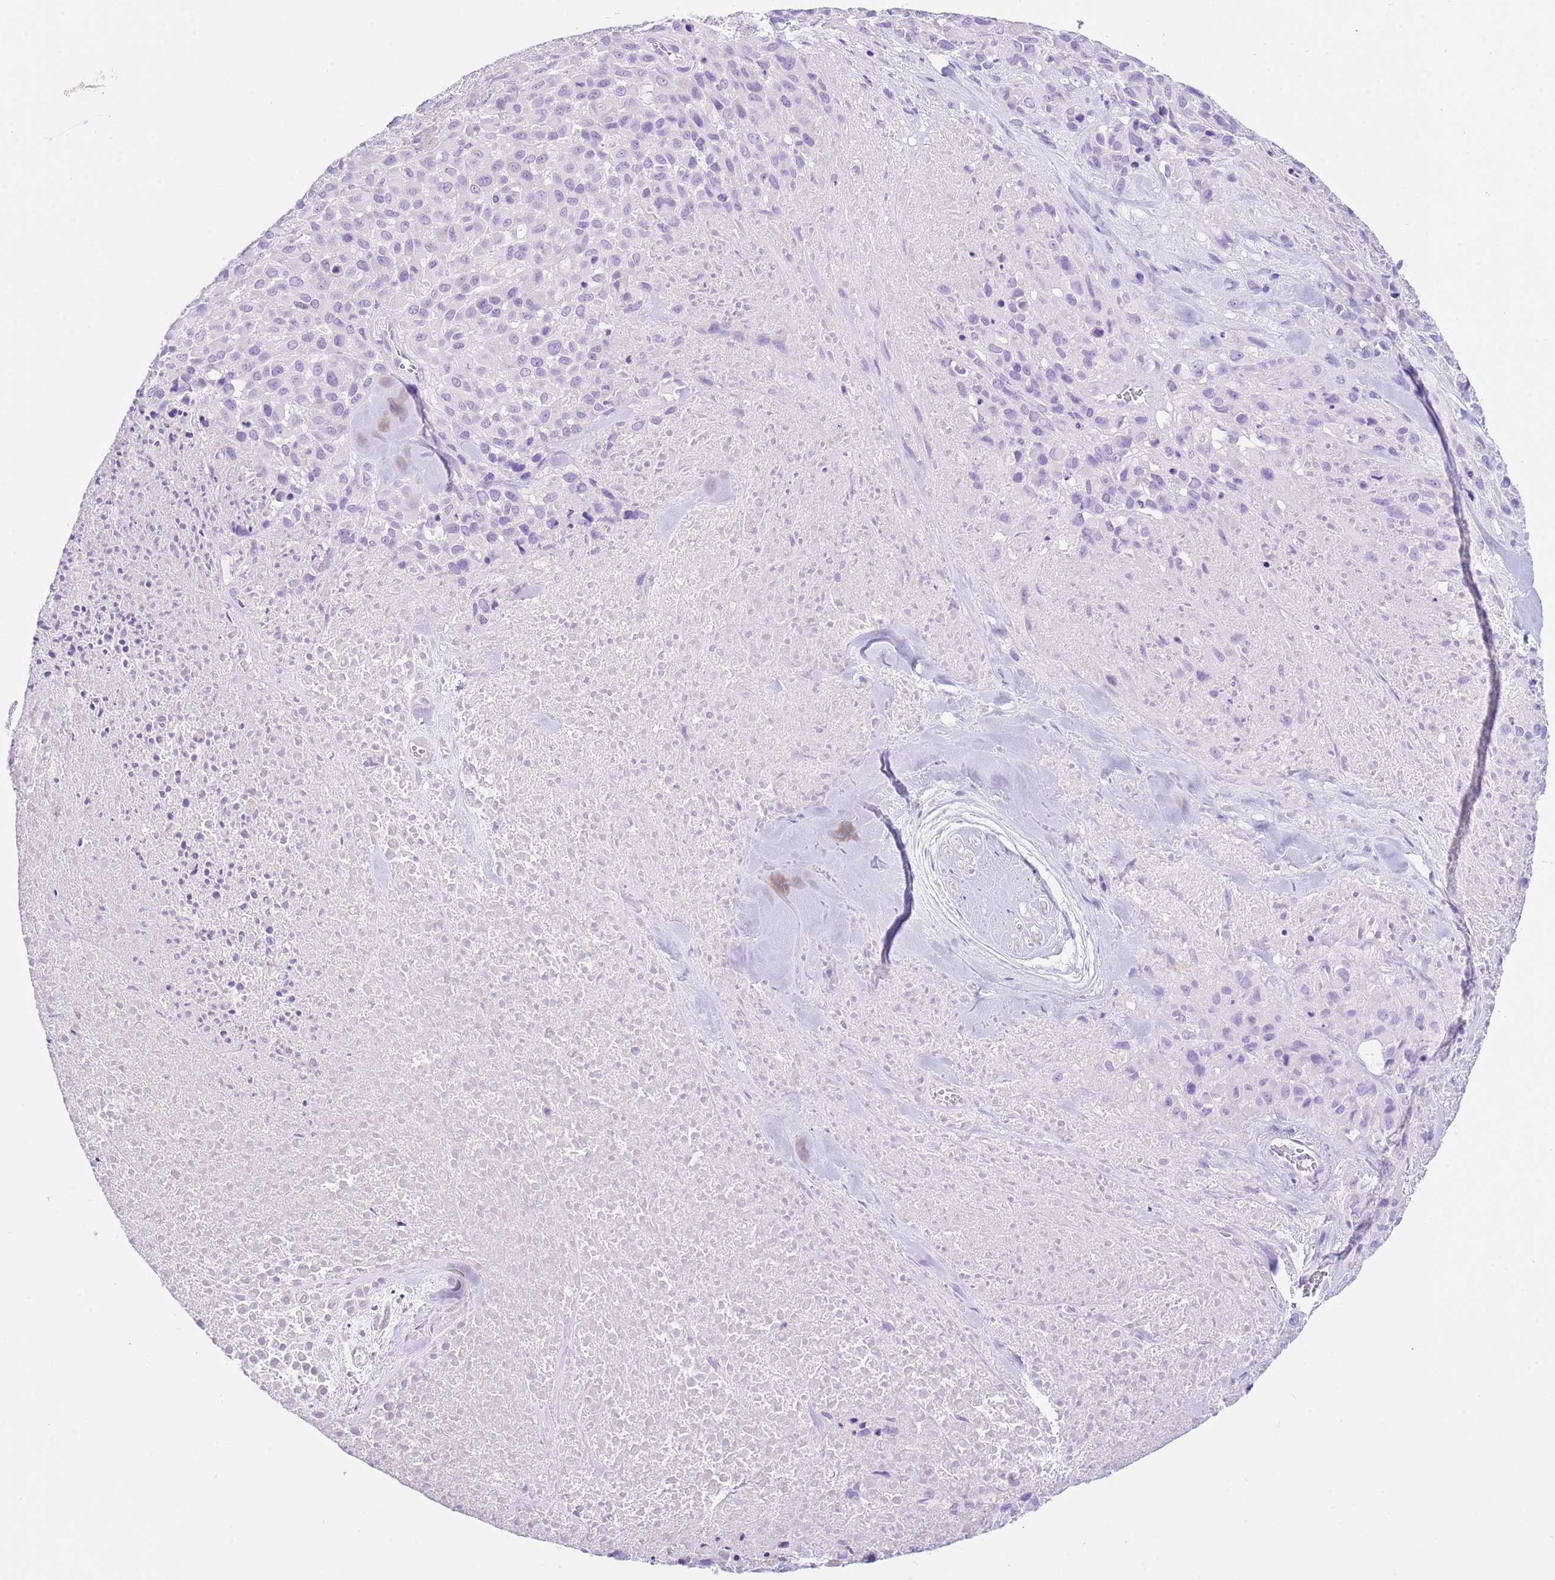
{"staining": {"intensity": "negative", "quantity": "none", "location": "none"}, "tissue": "melanoma", "cell_type": "Tumor cells", "image_type": "cancer", "snomed": [{"axis": "morphology", "description": "Malignant melanoma, Metastatic site"}, {"axis": "topography", "description": "Skin"}], "caption": "DAB immunohistochemical staining of malignant melanoma (metastatic site) exhibits no significant expression in tumor cells. Brightfield microscopy of immunohistochemistry (IHC) stained with DAB (brown) and hematoxylin (blue), captured at high magnification.", "gene": "CPB1", "patient": {"sex": "female", "age": 81}}